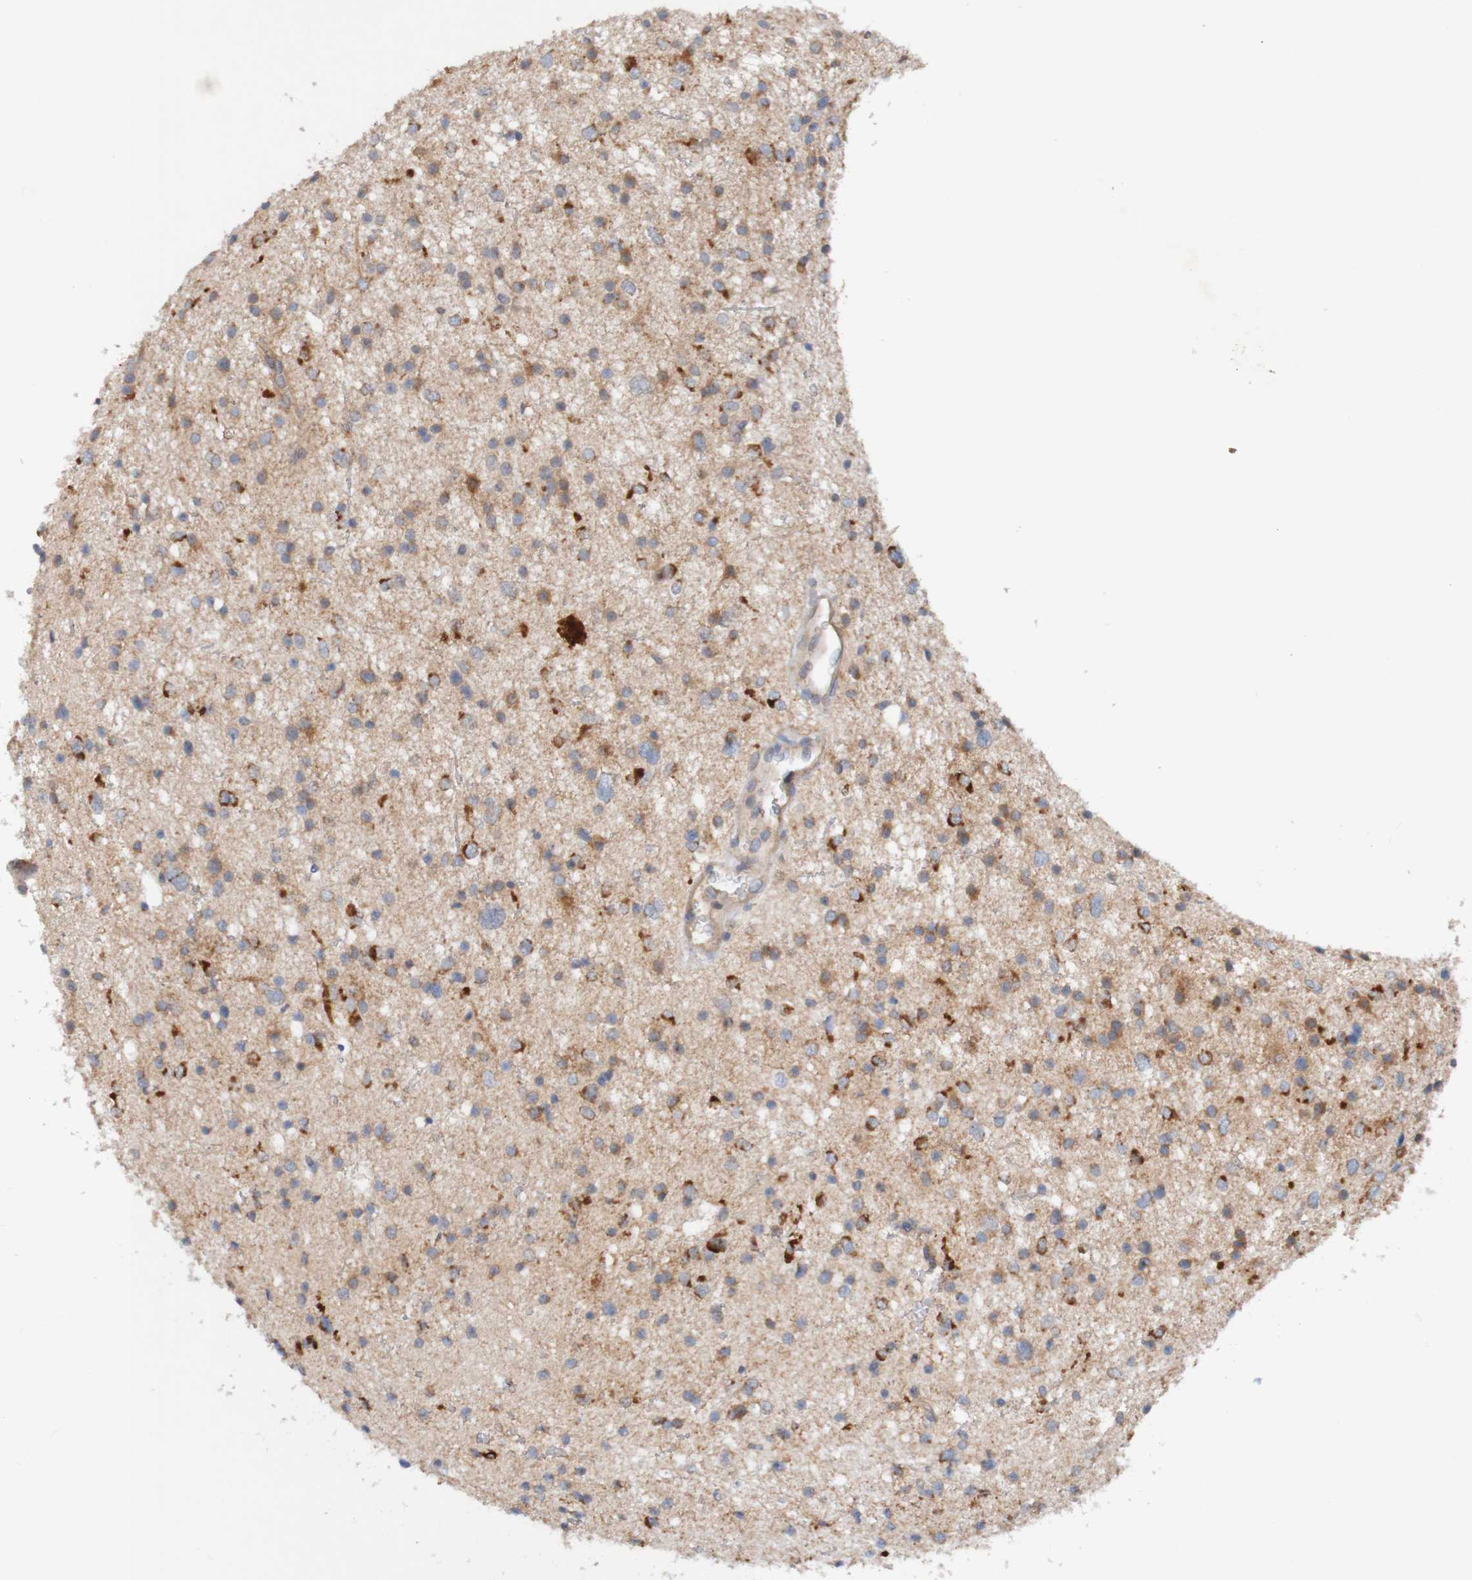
{"staining": {"intensity": "strong", "quantity": "25%-75%", "location": "cytoplasmic/membranous"}, "tissue": "glioma", "cell_type": "Tumor cells", "image_type": "cancer", "snomed": [{"axis": "morphology", "description": "Glioma, malignant, Low grade"}, {"axis": "topography", "description": "Brain"}], "caption": "Tumor cells display high levels of strong cytoplasmic/membranous expression in about 25%-75% of cells in malignant low-grade glioma. (brown staining indicates protein expression, while blue staining denotes nuclei).", "gene": "NAV2", "patient": {"sex": "female", "age": 37}}